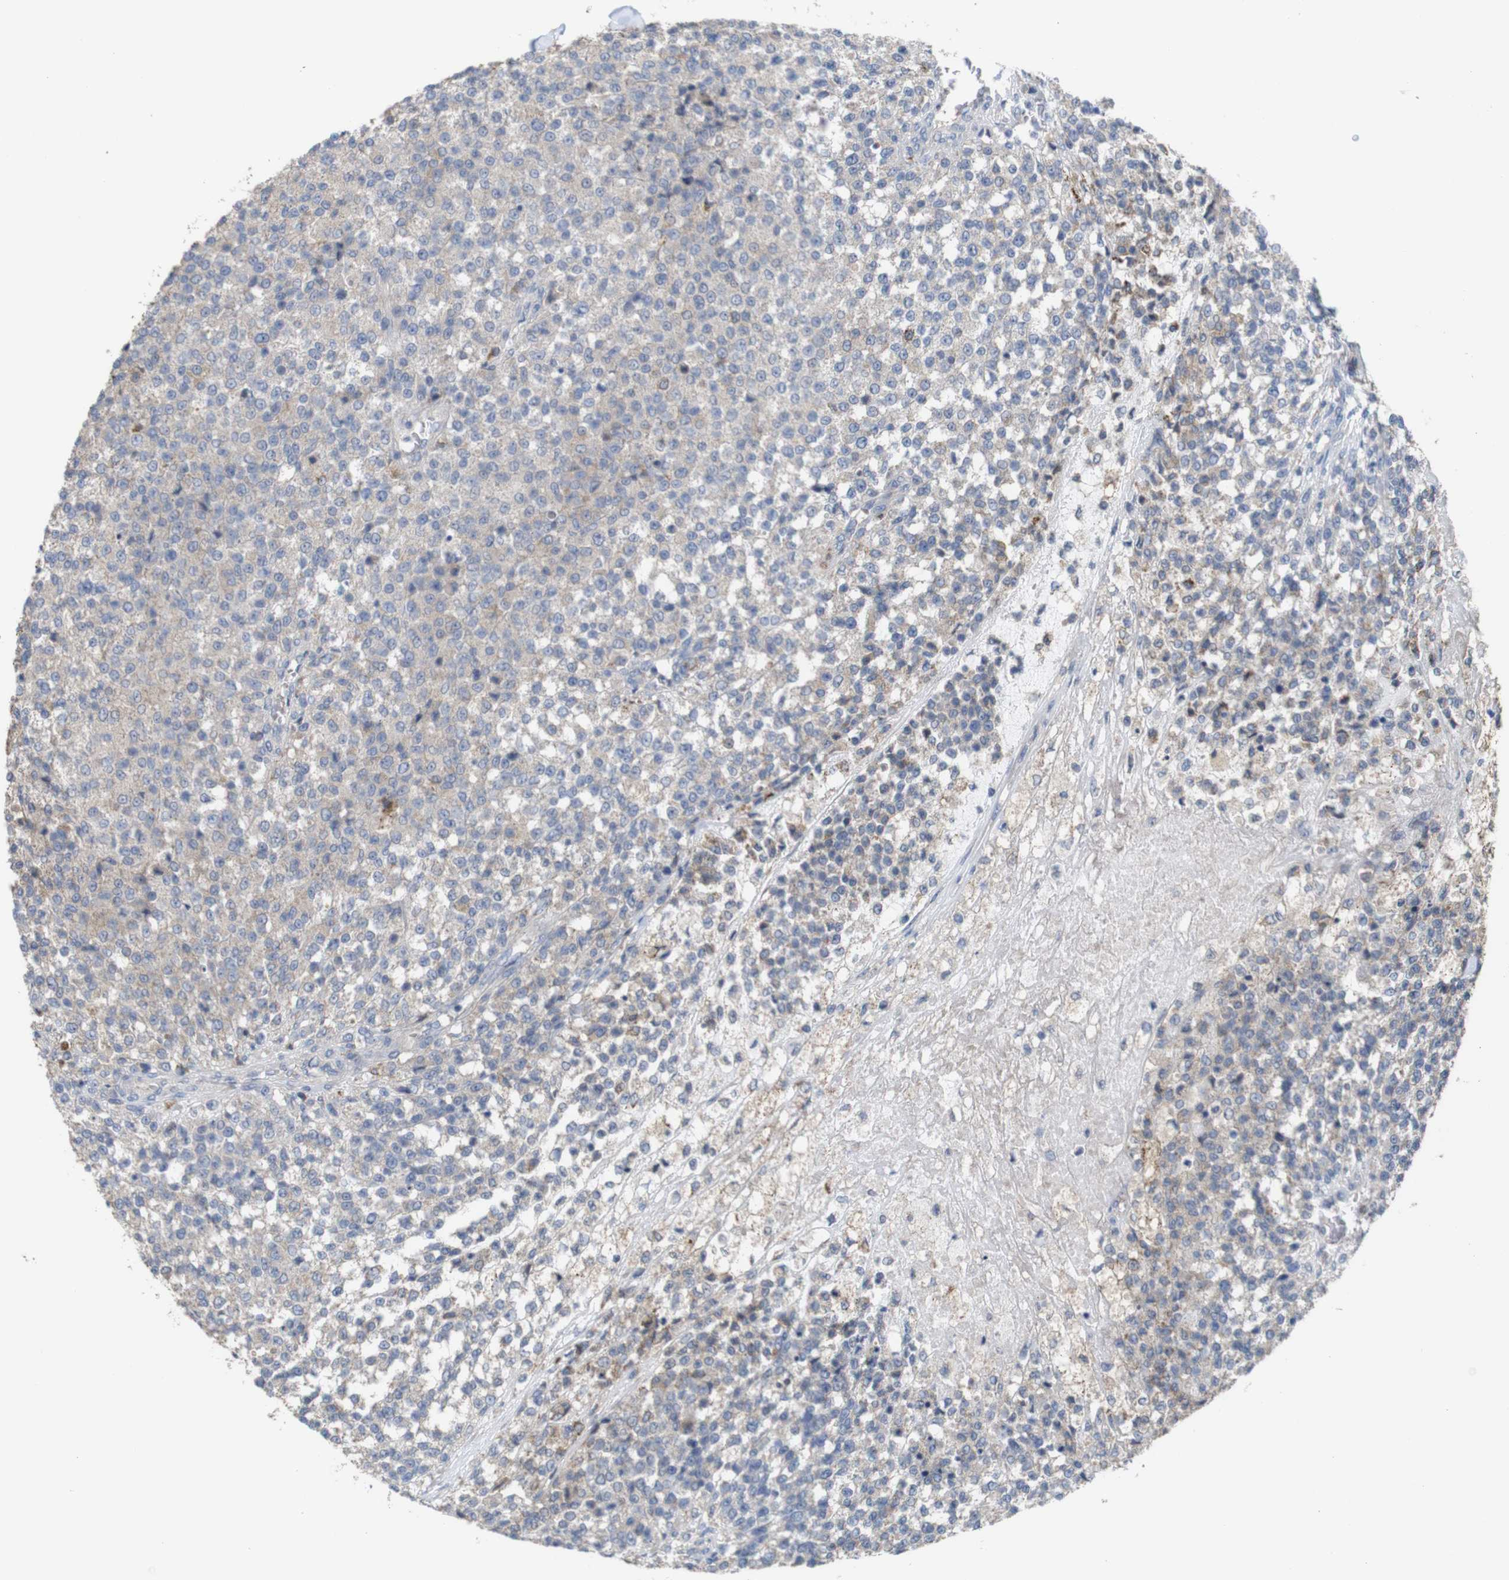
{"staining": {"intensity": "weak", "quantity": ">75%", "location": "cytoplasmic/membranous"}, "tissue": "testis cancer", "cell_type": "Tumor cells", "image_type": "cancer", "snomed": [{"axis": "morphology", "description": "Seminoma, NOS"}, {"axis": "topography", "description": "Testis"}], "caption": "Brown immunohistochemical staining in human testis cancer (seminoma) reveals weak cytoplasmic/membranous expression in approximately >75% of tumor cells.", "gene": "PTPRR", "patient": {"sex": "male", "age": 59}}